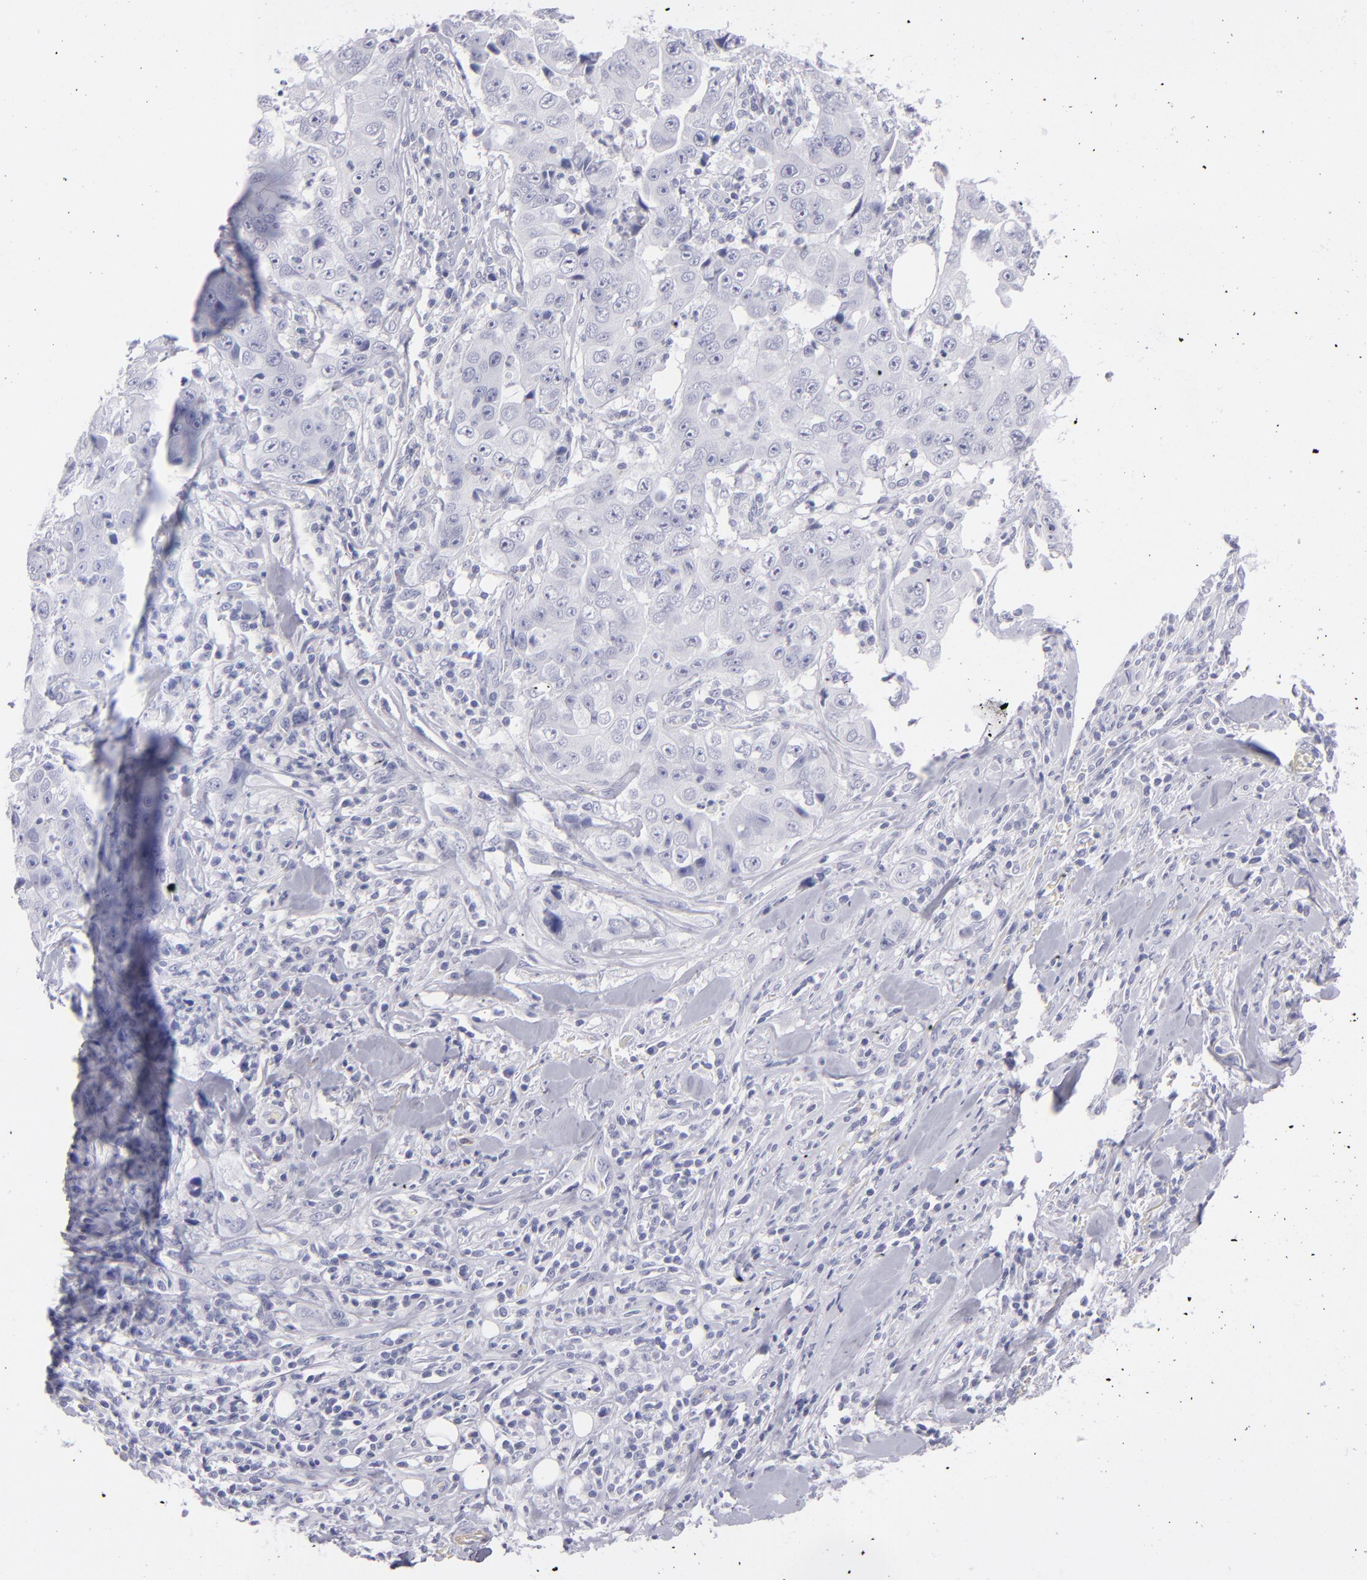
{"staining": {"intensity": "negative", "quantity": "none", "location": "none"}, "tissue": "lung cancer", "cell_type": "Tumor cells", "image_type": "cancer", "snomed": [{"axis": "morphology", "description": "Squamous cell carcinoma, NOS"}, {"axis": "topography", "description": "Lung"}], "caption": "Immunohistochemistry (IHC) photomicrograph of neoplastic tissue: lung cancer stained with DAB (3,3'-diaminobenzidine) demonstrates no significant protein expression in tumor cells. The staining is performed using DAB brown chromogen with nuclei counter-stained in using hematoxylin.", "gene": "MYH11", "patient": {"sex": "male", "age": 64}}